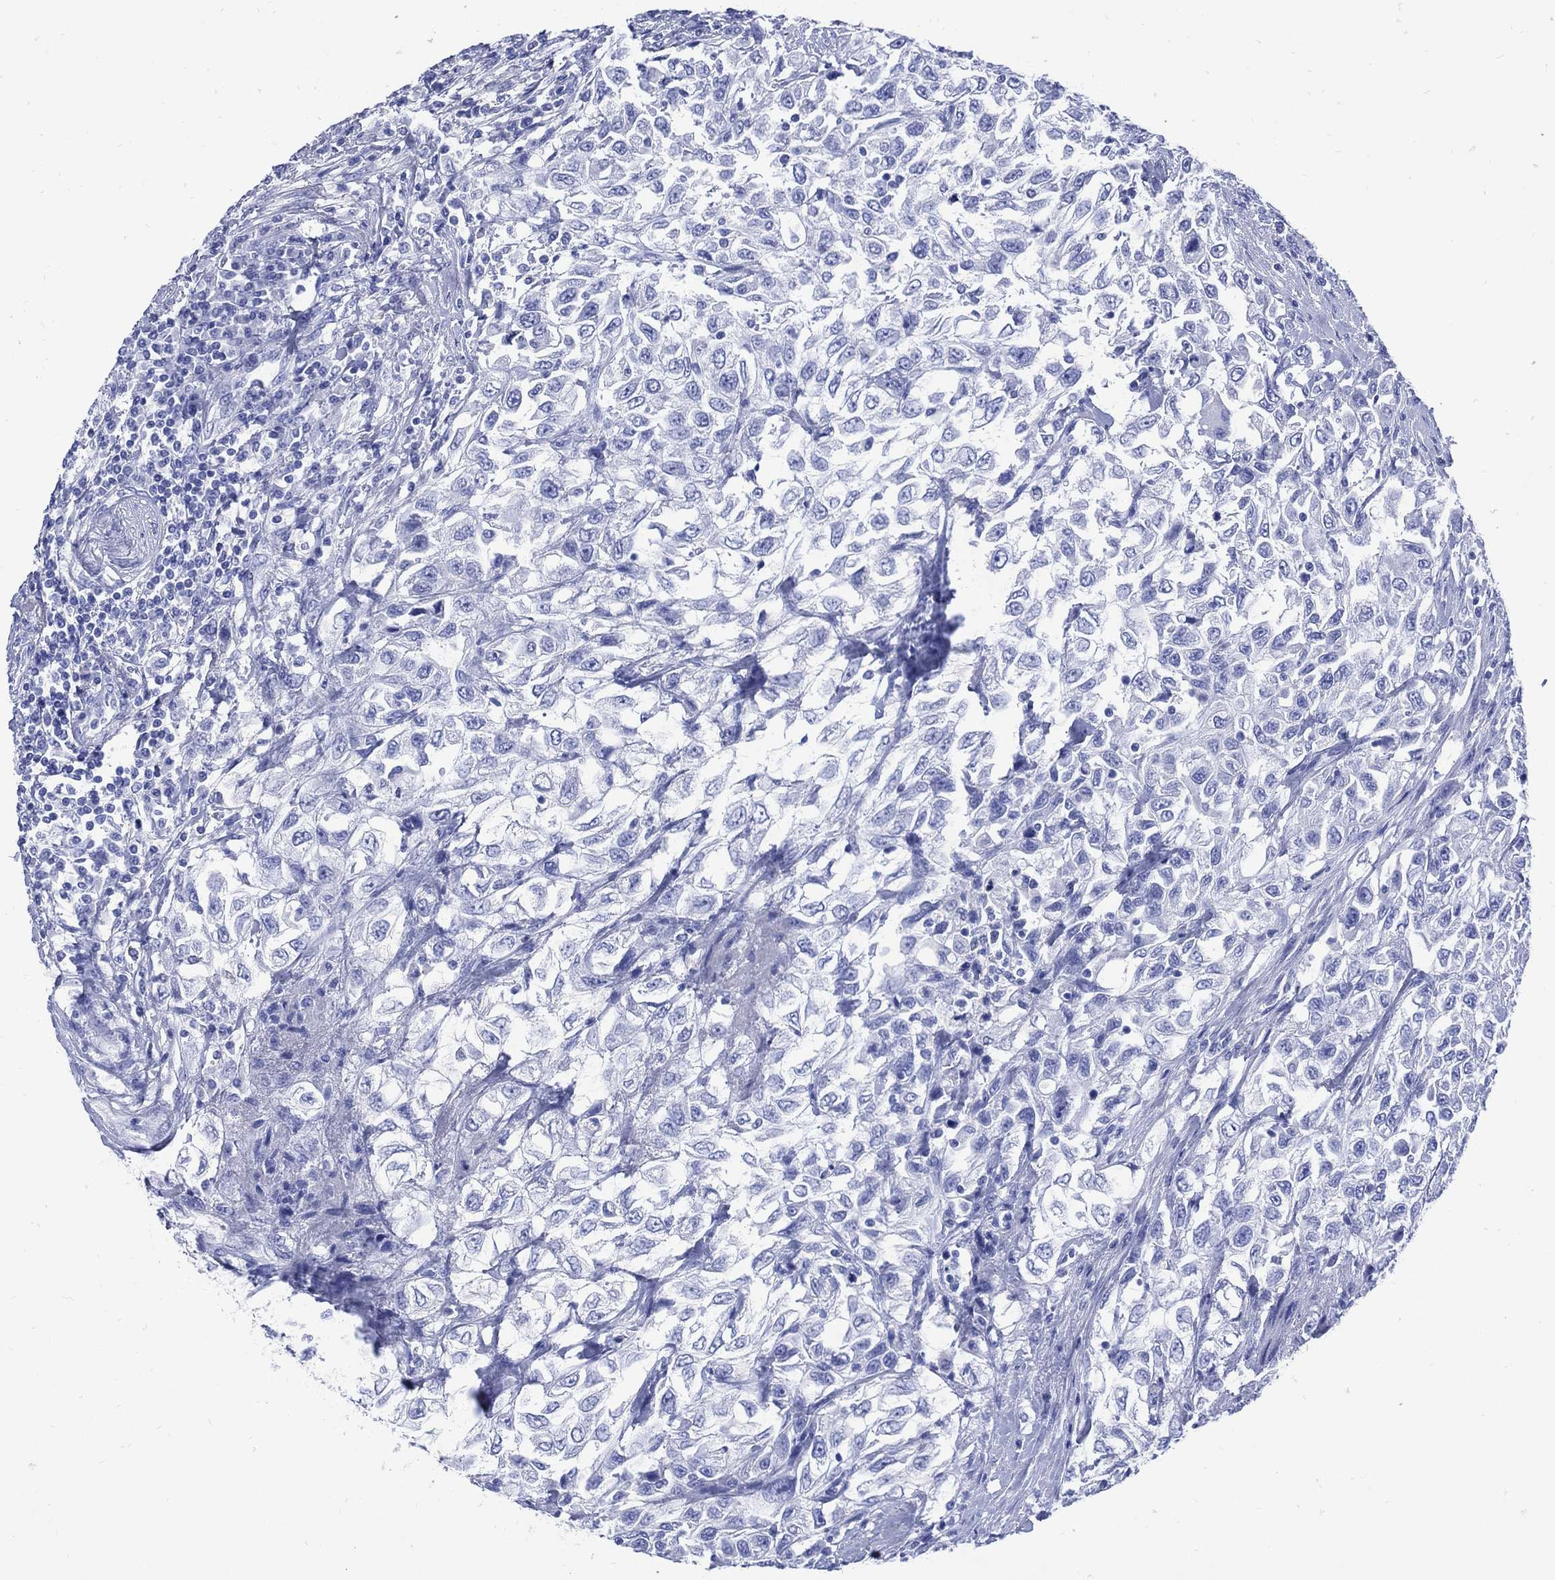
{"staining": {"intensity": "negative", "quantity": "none", "location": "none"}, "tissue": "urothelial cancer", "cell_type": "Tumor cells", "image_type": "cancer", "snomed": [{"axis": "morphology", "description": "Urothelial carcinoma, High grade"}, {"axis": "topography", "description": "Urinary bladder"}], "caption": "DAB (3,3'-diaminobenzidine) immunohistochemical staining of human high-grade urothelial carcinoma exhibits no significant positivity in tumor cells.", "gene": "SHCBP1L", "patient": {"sex": "female", "age": 56}}